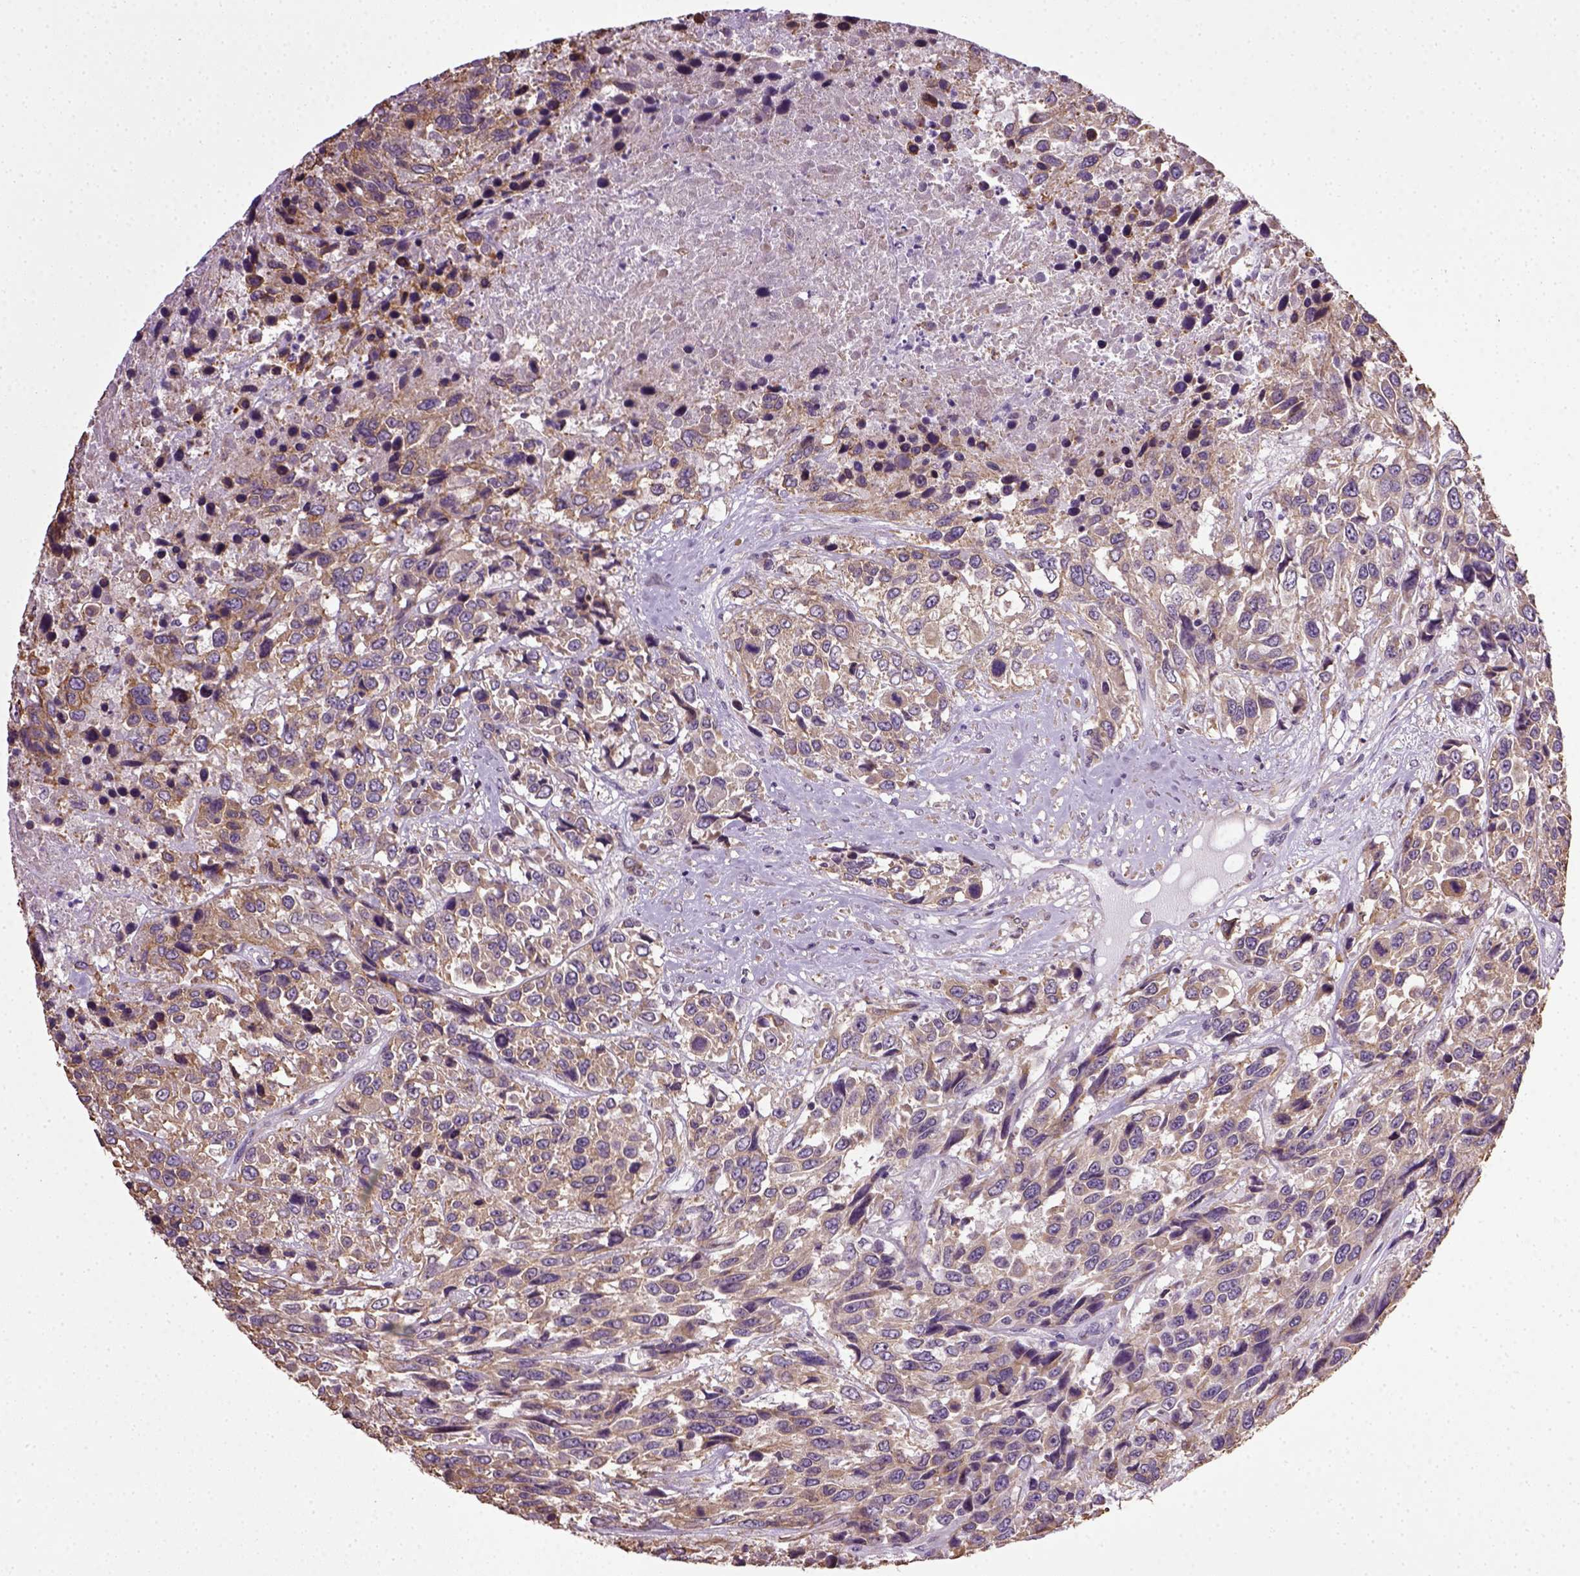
{"staining": {"intensity": "weak", "quantity": ">75%", "location": "cytoplasmic/membranous"}, "tissue": "urothelial cancer", "cell_type": "Tumor cells", "image_type": "cancer", "snomed": [{"axis": "morphology", "description": "Urothelial carcinoma, High grade"}, {"axis": "topography", "description": "Urinary bladder"}], "caption": "Protein staining demonstrates weak cytoplasmic/membranous expression in approximately >75% of tumor cells in high-grade urothelial carcinoma.", "gene": "TPRG1", "patient": {"sex": "female", "age": 70}}